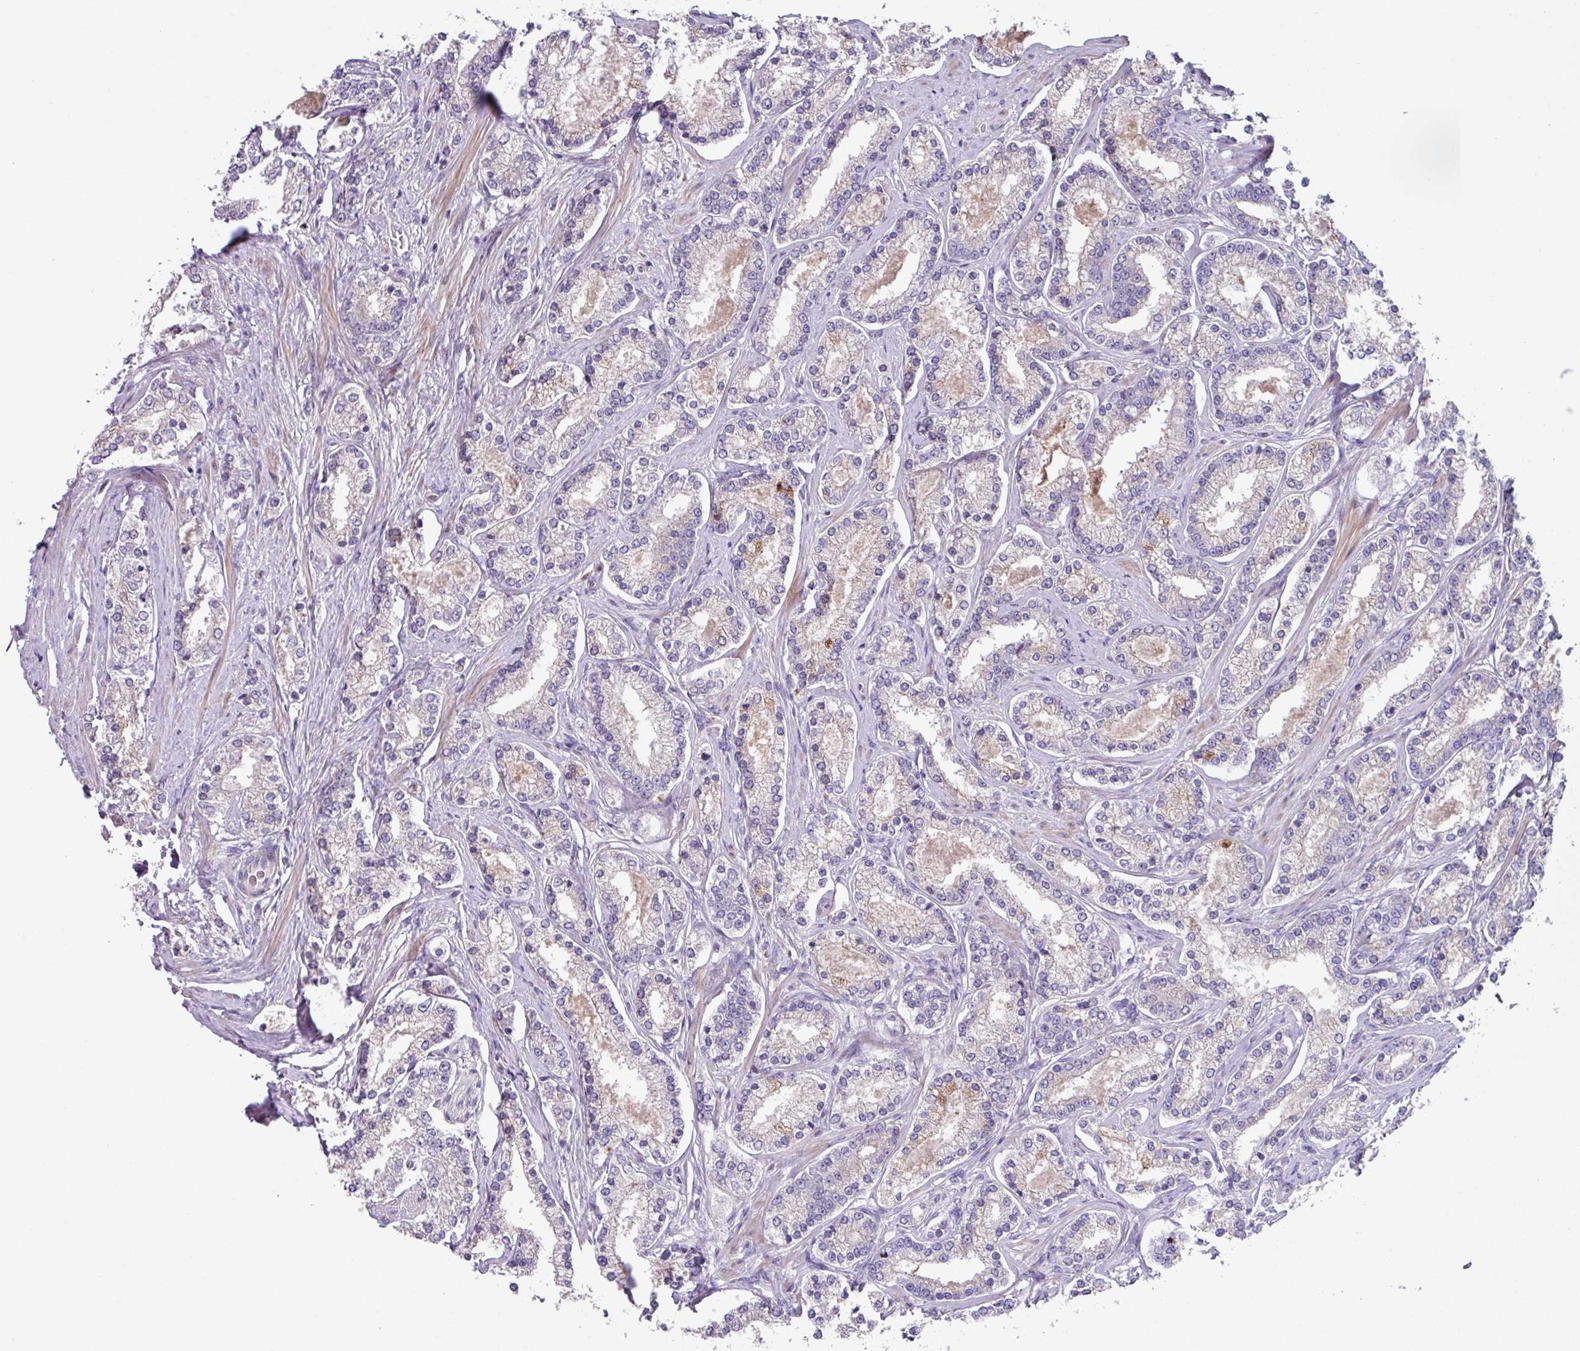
{"staining": {"intensity": "weak", "quantity": "<25%", "location": "cytoplasmic/membranous"}, "tissue": "prostate cancer", "cell_type": "Tumor cells", "image_type": "cancer", "snomed": [{"axis": "morphology", "description": "Normal tissue, NOS"}, {"axis": "morphology", "description": "Adenocarcinoma, High grade"}, {"axis": "topography", "description": "Prostate"}], "caption": "High power microscopy photomicrograph of an IHC micrograph of adenocarcinoma (high-grade) (prostate), revealing no significant positivity in tumor cells.", "gene": "IQCJ", "patient": {"sex": "male", "age": 83}}